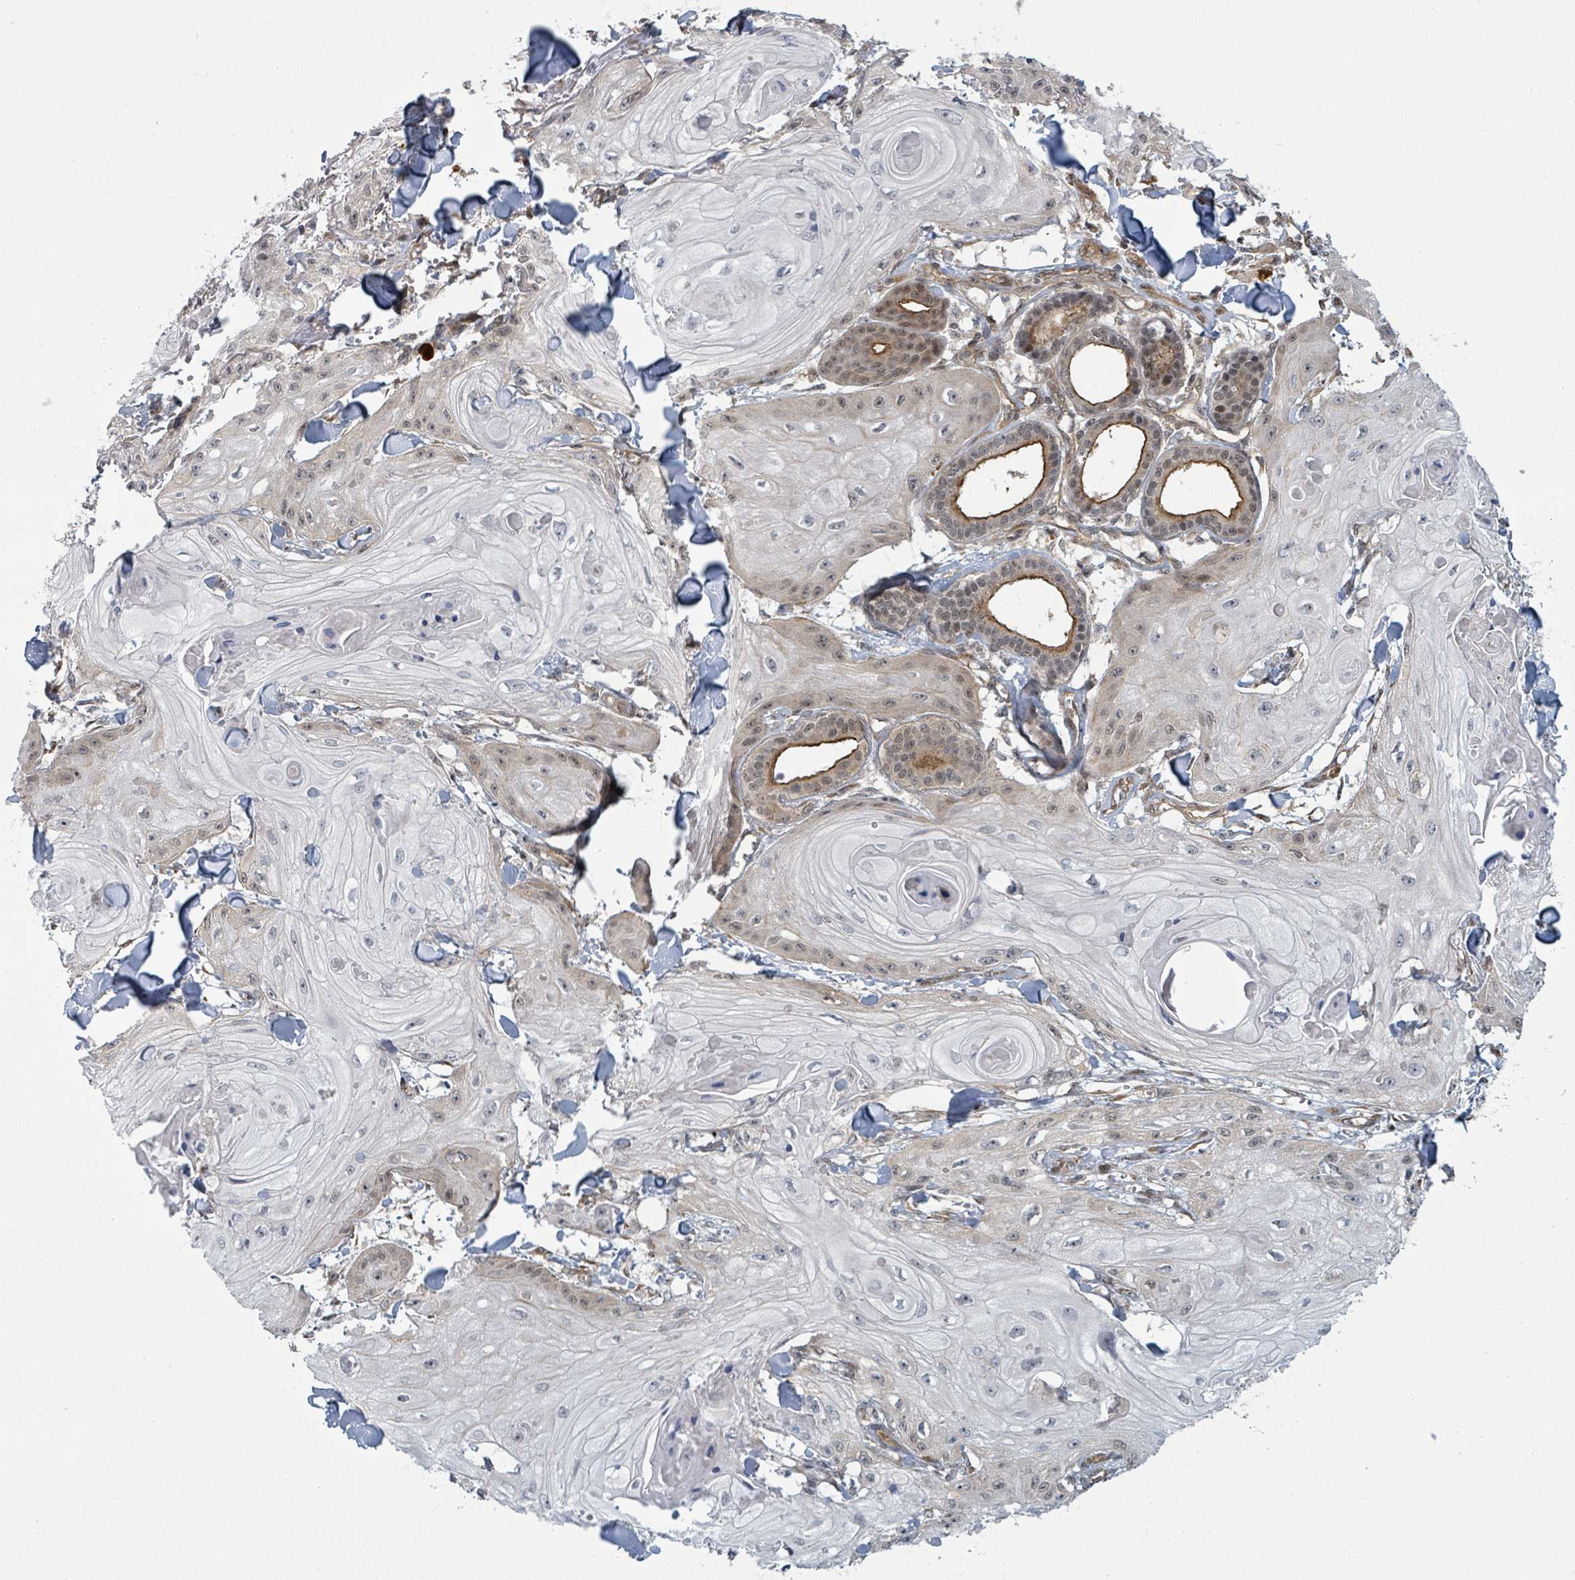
{"staining": {"intensity": "negative", "quantity": "none", "location": "none"}, "tissue": "skin cancer", "cell_type": "Tumor cells", "image_type": "cancer", "snomed": [{"axis": "morphology", "description": "Squamous cell carcinoma, NOS"}, {"axis": "topography", "description": "Skin"}], "caption": "Human skin cancer stained for a protein using immunohistochemistry (IHC) demonstrates no staining in tumor cells.", "gene": "PSMG2", "patient": {"sex": "male", "age": 74}}